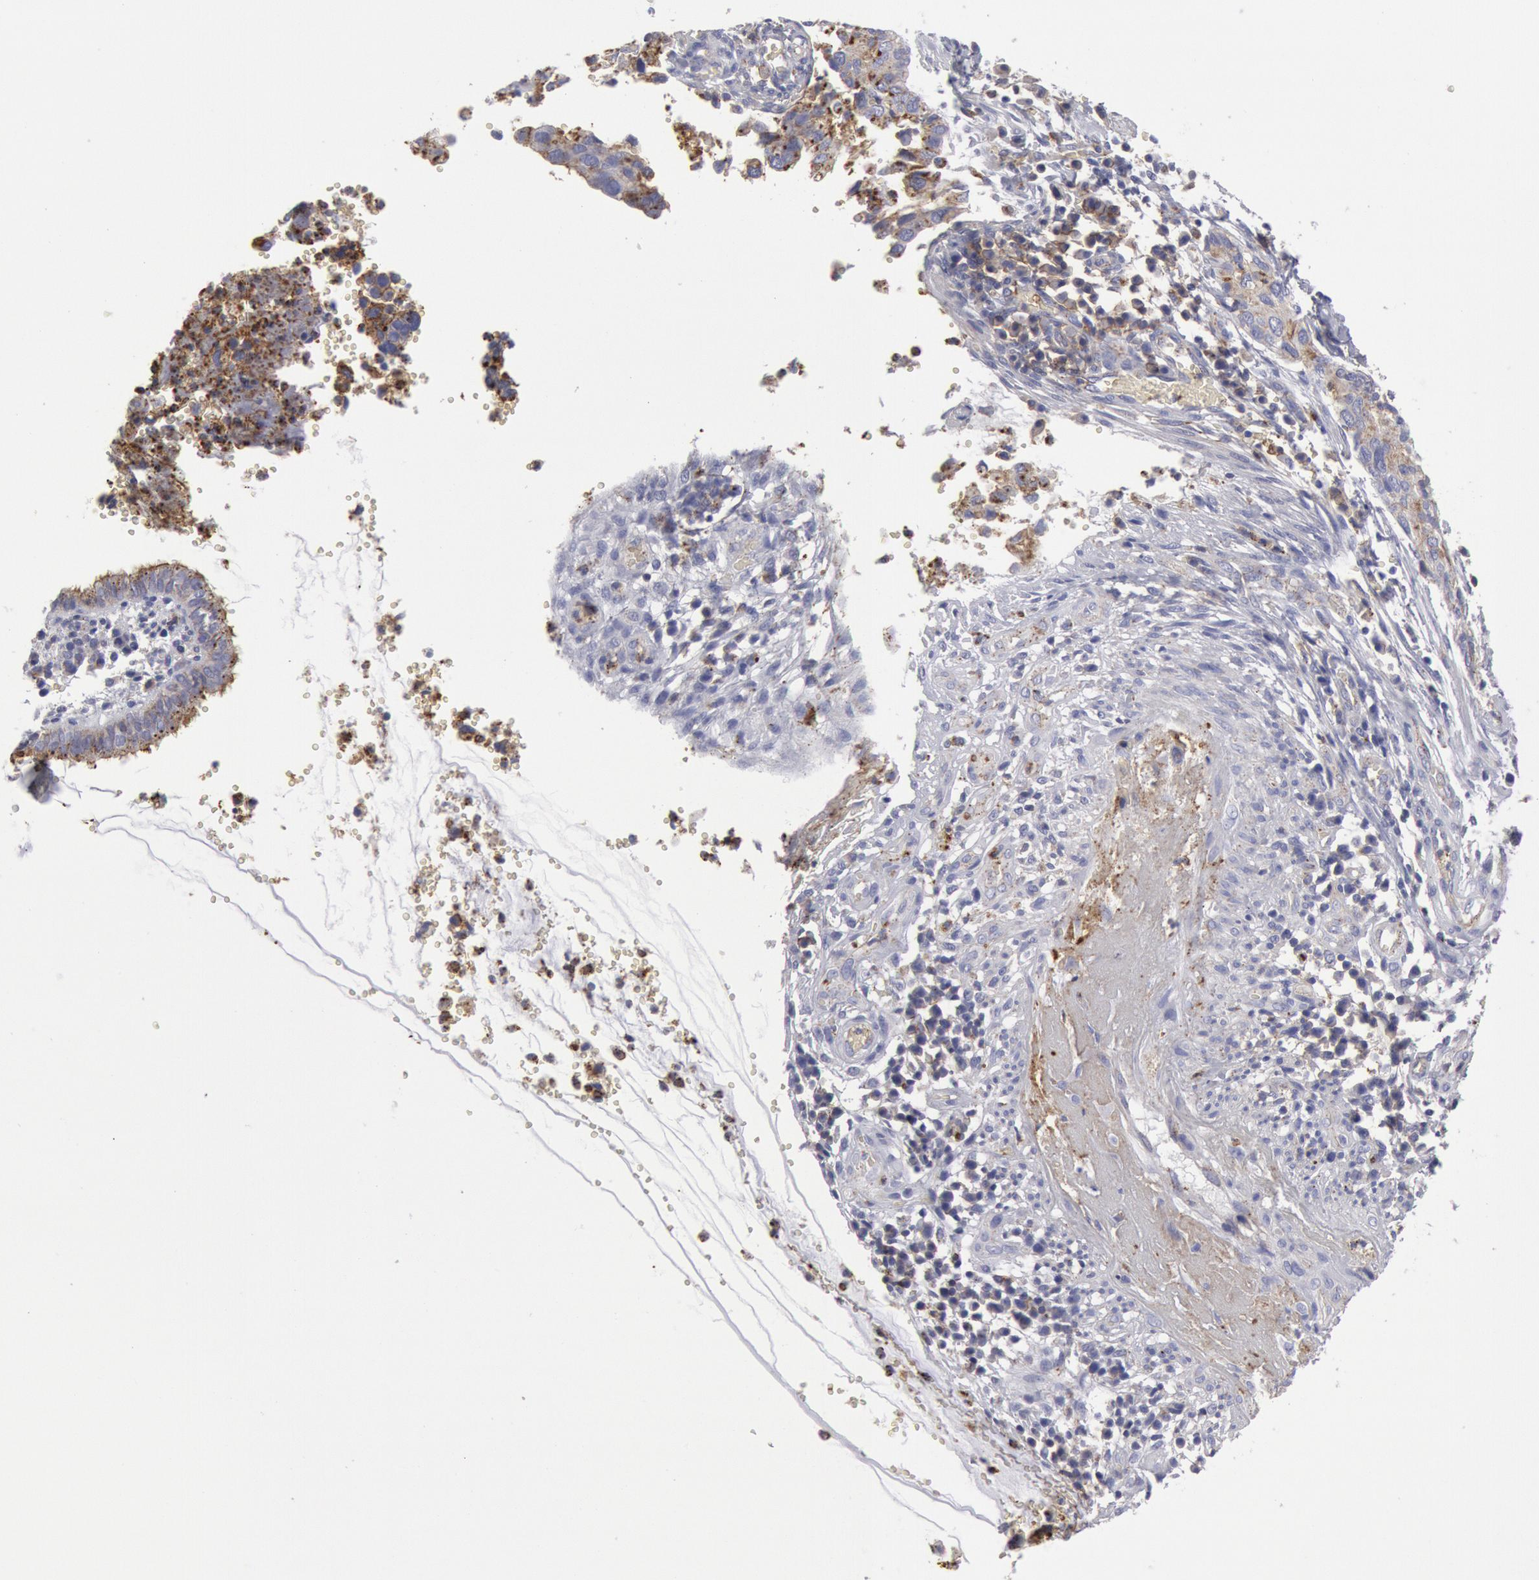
{"staining": {"intensity": "negative", "quantity": "none", "location": "none"}, "tissue": "cervical cancer", "cell_type": "Tumor cells", "image_type": "cancer", "snomed": [{"axis": "morphology", "description": "Normal tissue, NOS"}, {"axis": "morphology", "description": "Squamous cell carcinoma, NOS"}, {"axis": "topography", "description": "Cervix"}], "caption": "Immunohistochemistry (IHC) of cervical cancer demonstrates no expression in tumor cells.", "gene": "FLOT1", "patient": {"sex": "female", "age": 45}}